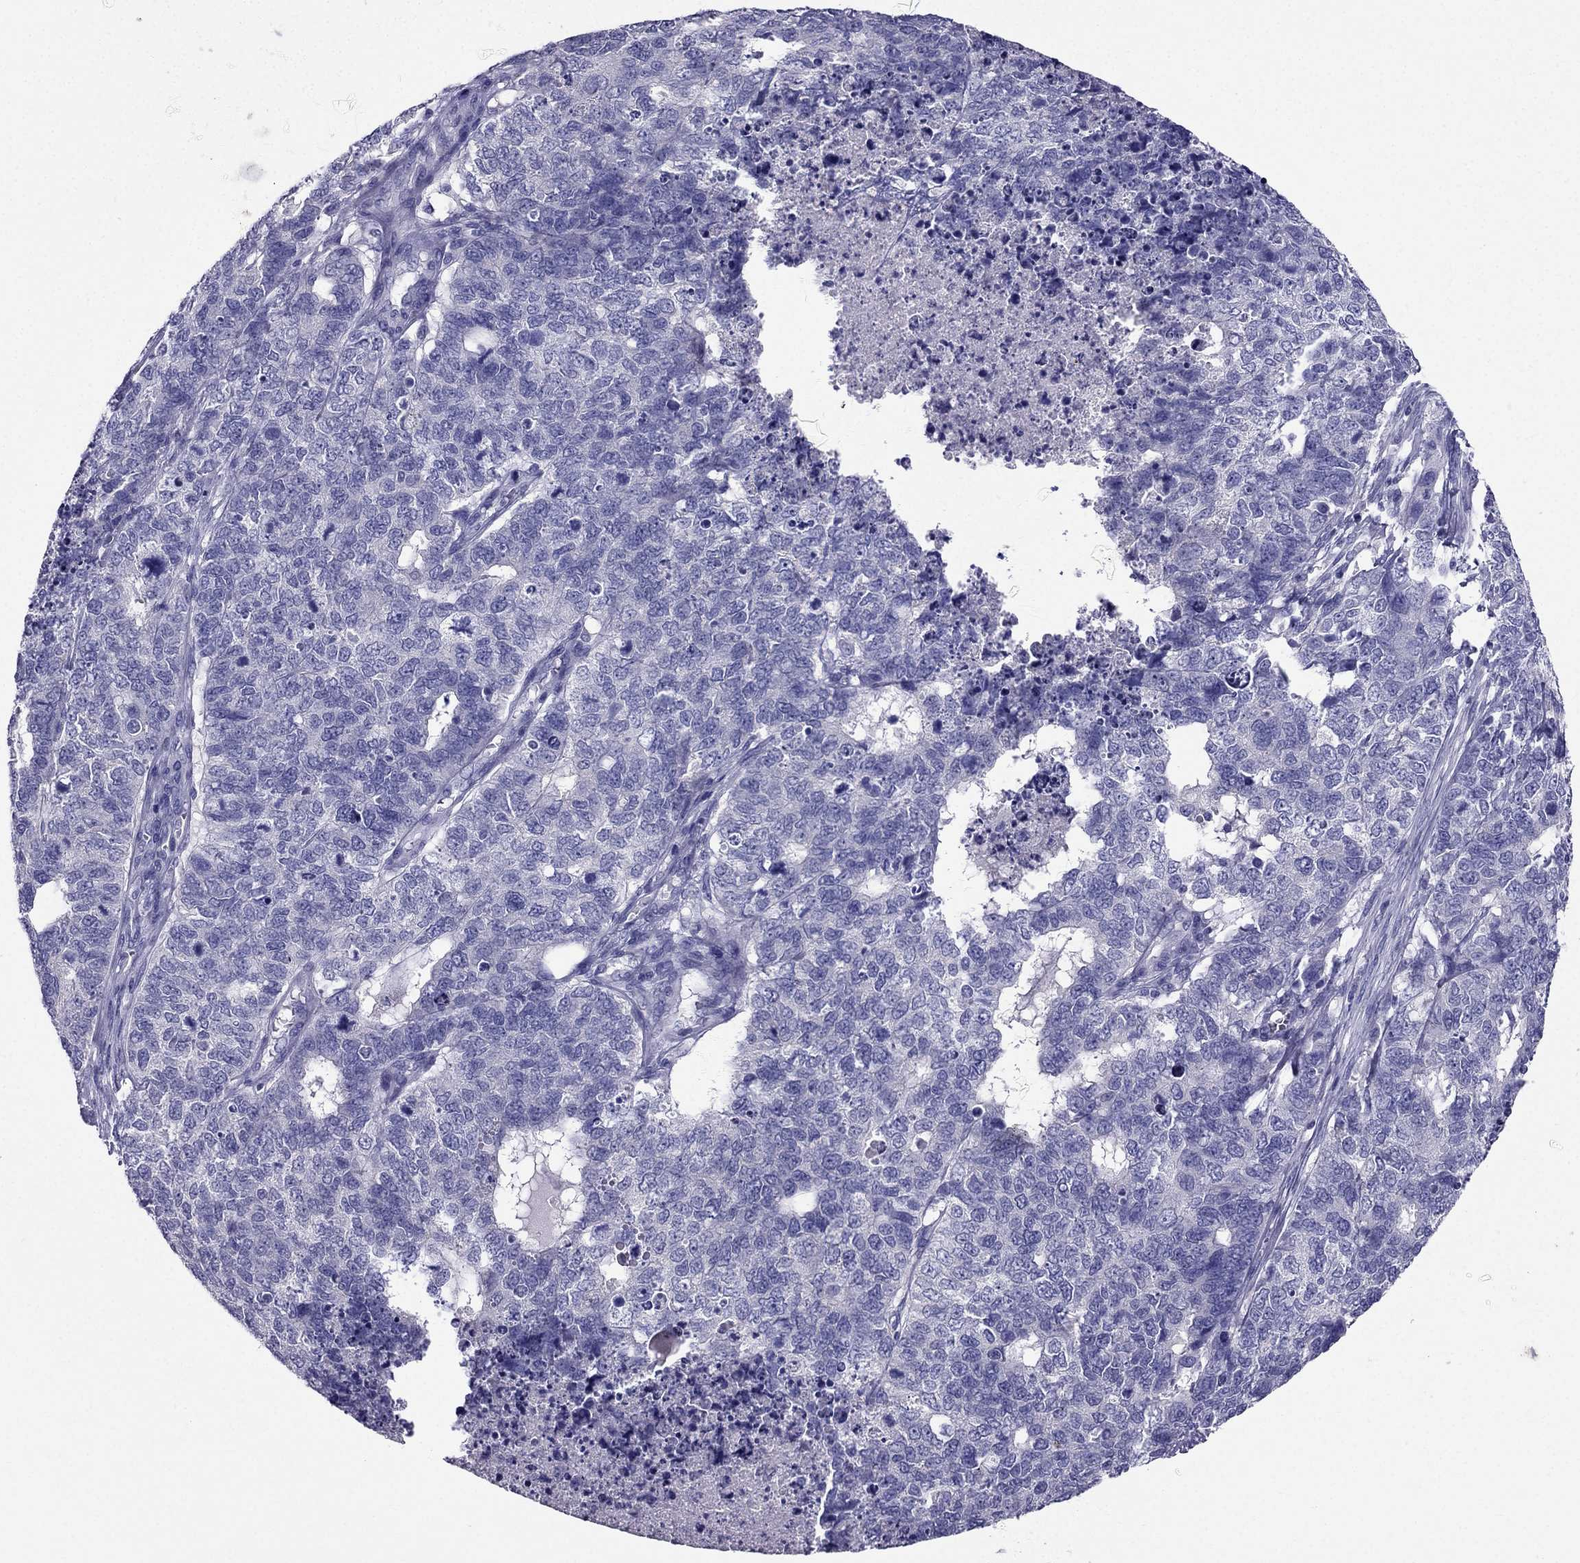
{"staining": {"intensity": "negative", "quantity": "none", "location": "none"}, "tissue": "cervical cancer", "cell_type": "Tumor cells", "image_type": "cancer", "snomed": [{"axis": "morphology", "description": "Squamous cell carcinoma, NOS"}, {"axis": "topography", "description": "Cervix"}], "caption": "This is a micrograph of IHC staining of cervical cancer, which shows no positivity in tumor cells.", "gene": "ZNF541", "patient": {"sex": "female", "age": 63}}